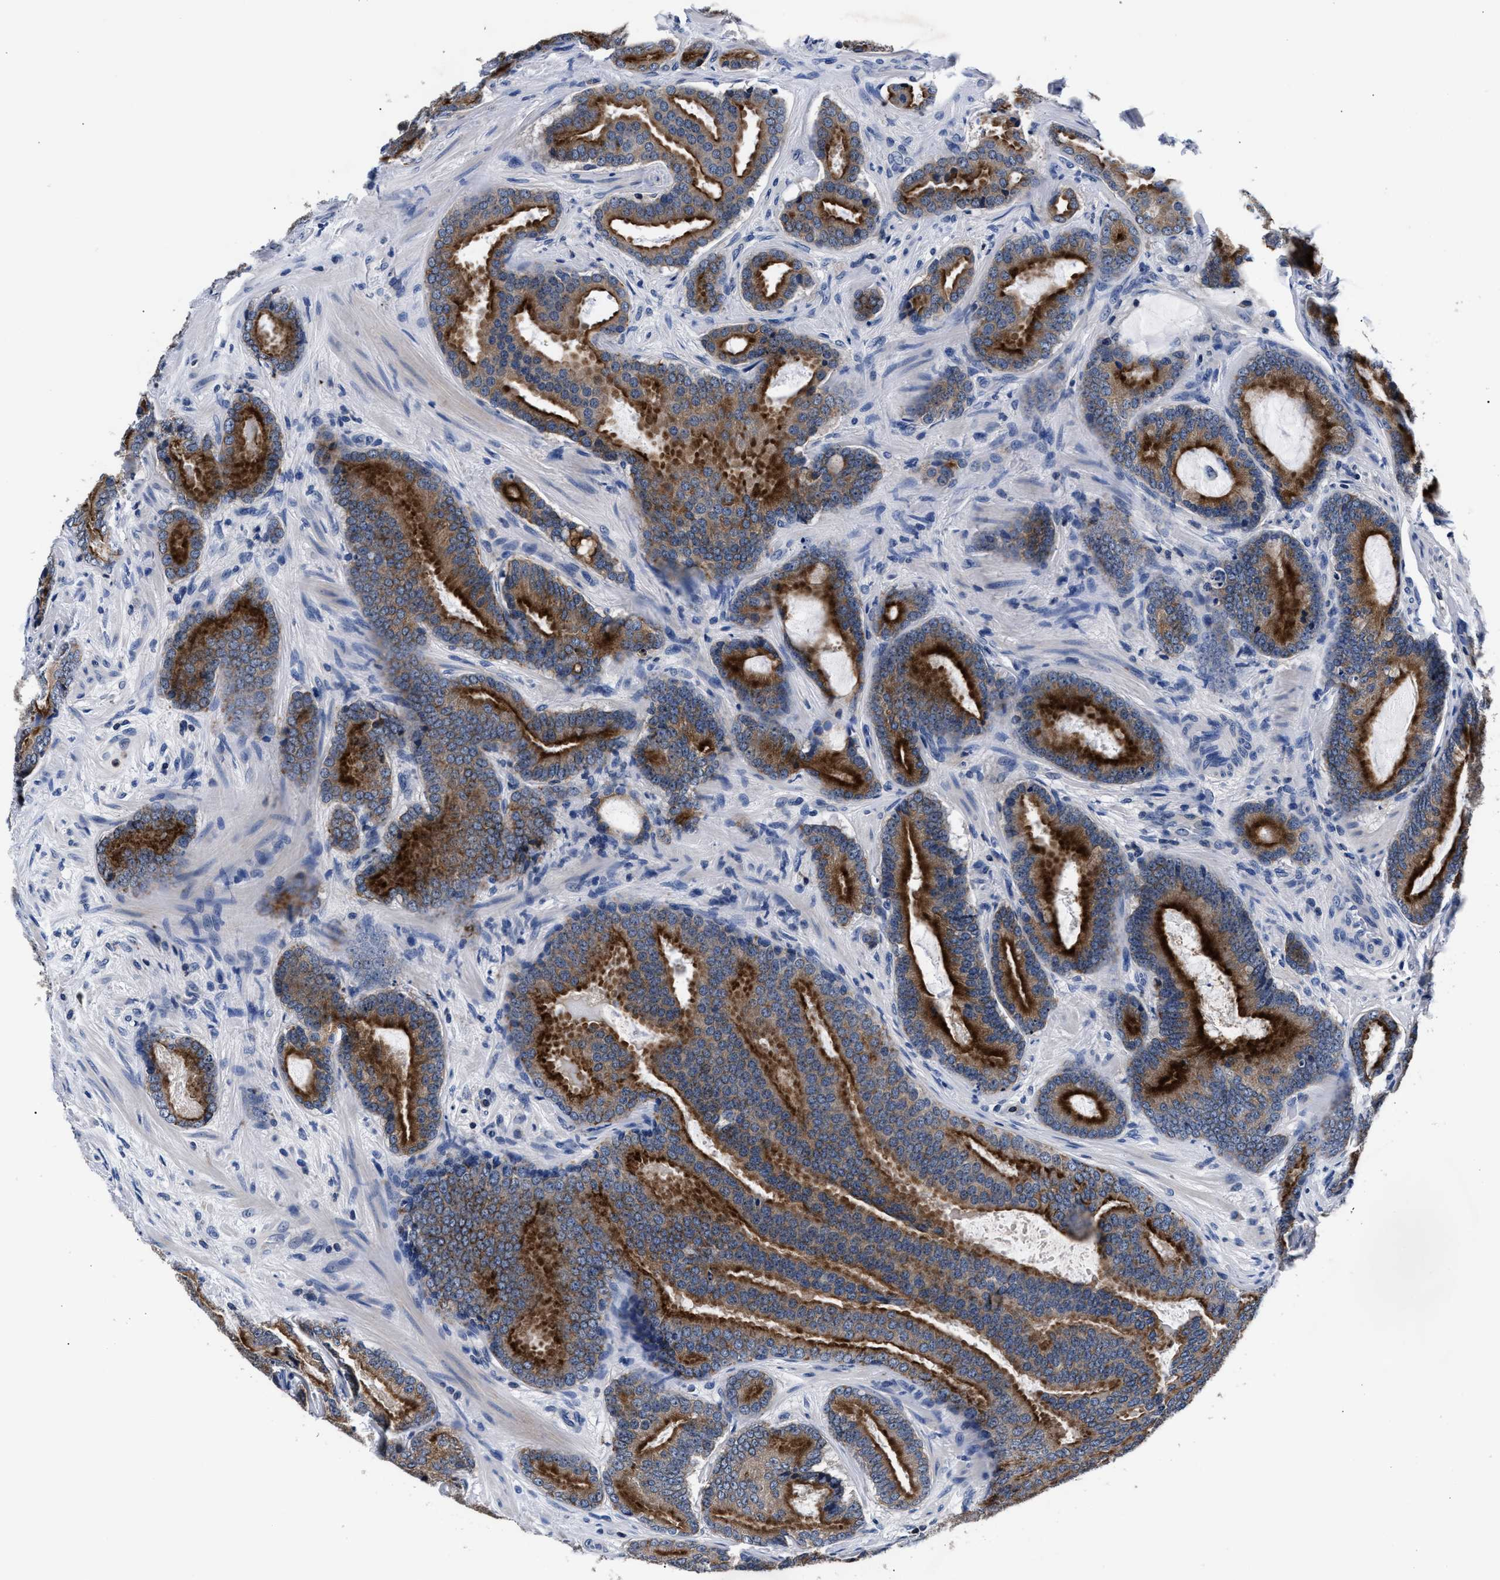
{"staining": {"intensity": "strong", "quantity": ">75%", "location": "cytoplasmic/membranous"}, "tissue": "prostate cancer", "cell_type": "Tumor cells", "image_type": "cancer", "snomed": [{"axis": "morphology", "description": "Adenocarcinoma, High grade"}, {"axis": "topography", "description": "Prostate"}], "caption": "An immunohistochemistry image of neoplastic tissue is shown. Protein staining in brown labels strong cytoplasmic/membranous positivity in high-grade adenocarcinoma (prostate) within tumor cells.", "gene": "PHF24", "patient": {"sex": "male", "age": 55}}